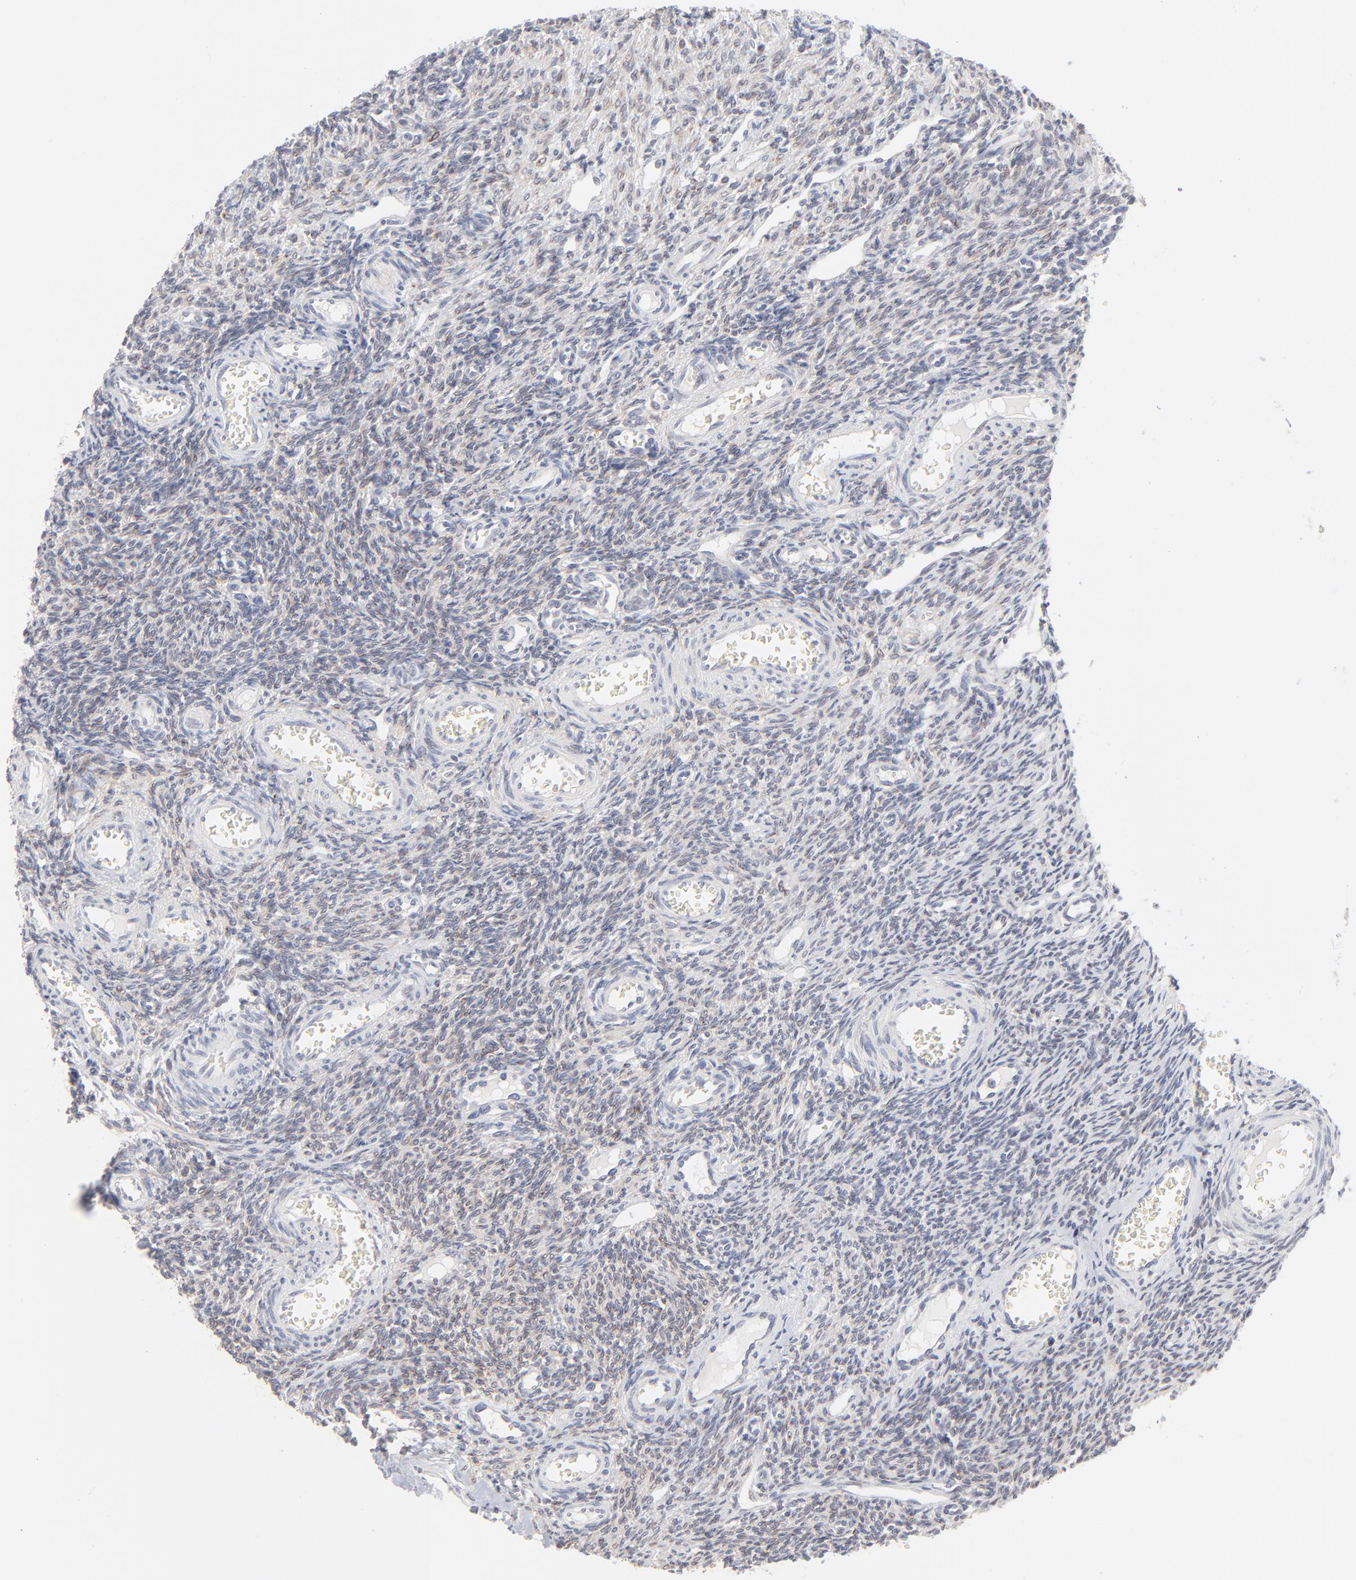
{"staining": {"intensity": "negative", "quantity": "none", "location": "none"}, "tissue": "ovary", "cell_type": "Ovarian stroma cells", "image_type": "normal", "snomed": [{"axis": "morphology", "description": "Normal tissue, NOS"}, {"axis": "topography", "description": "Ovary"}], "caption": "DAB immunohistochemical staining of unremarkable human ovary exhibits no significant staining in ovarian stroma cells.", "gene": "AURKA", "patient": {"sex": "female", "age": 33}}